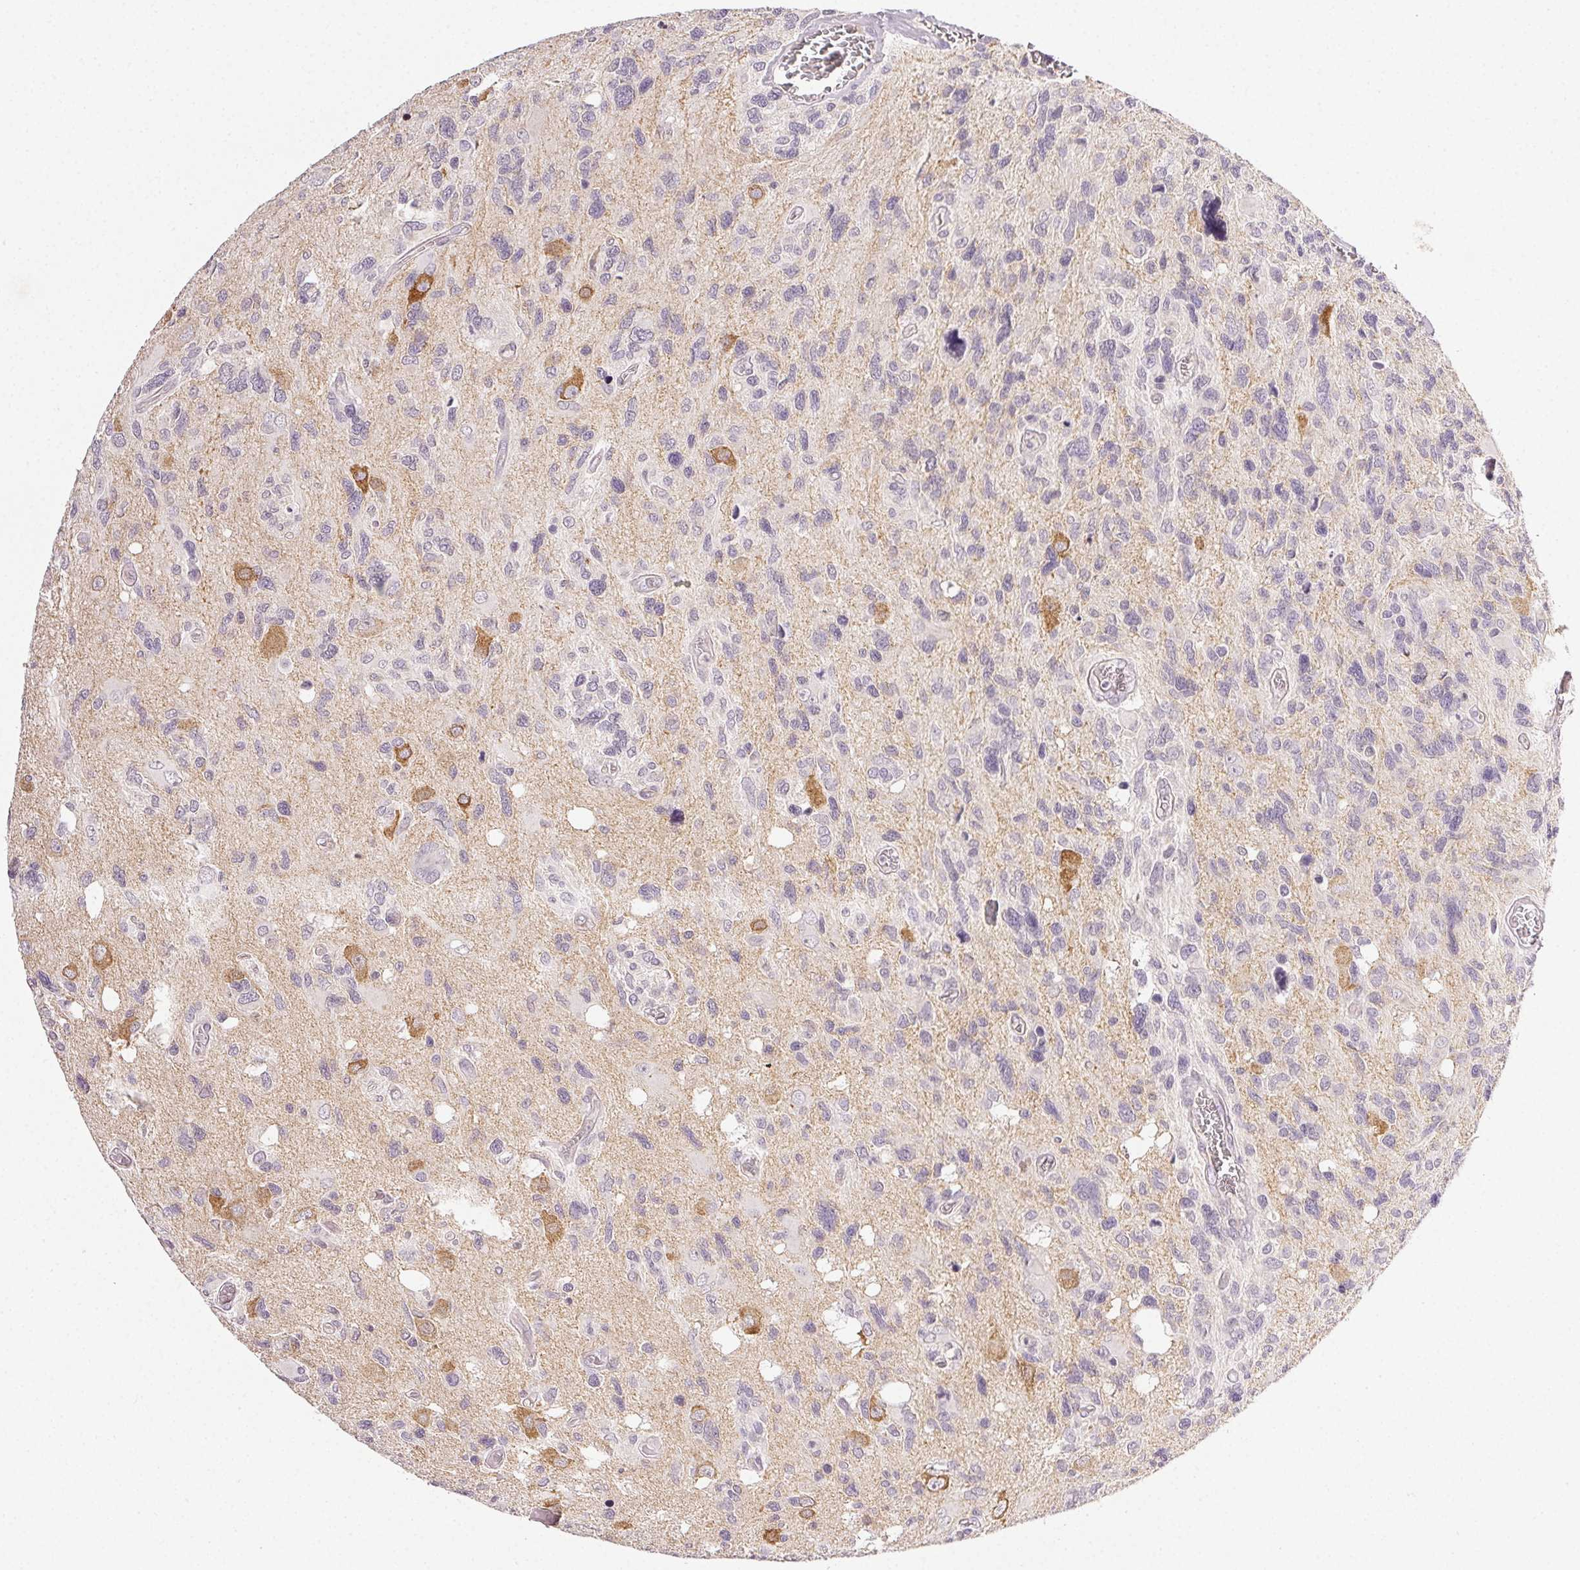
{"staining": {"intensity": "negative", "quantity": "none", "location": "none"}, "tissue": "glioma", "cell_type": "Tumor cells", "image_type": "cancer", "snomed": [{"axis": "morphology", "description": "Glioma, malignant, High grade"}, {"axis": "topography", "description": "Brain"}], "caption": "The image exhibits no staining of tumor cells in glioma.", "gene": "PLCB1", "patient": {"sex": "male", "age": 49}}